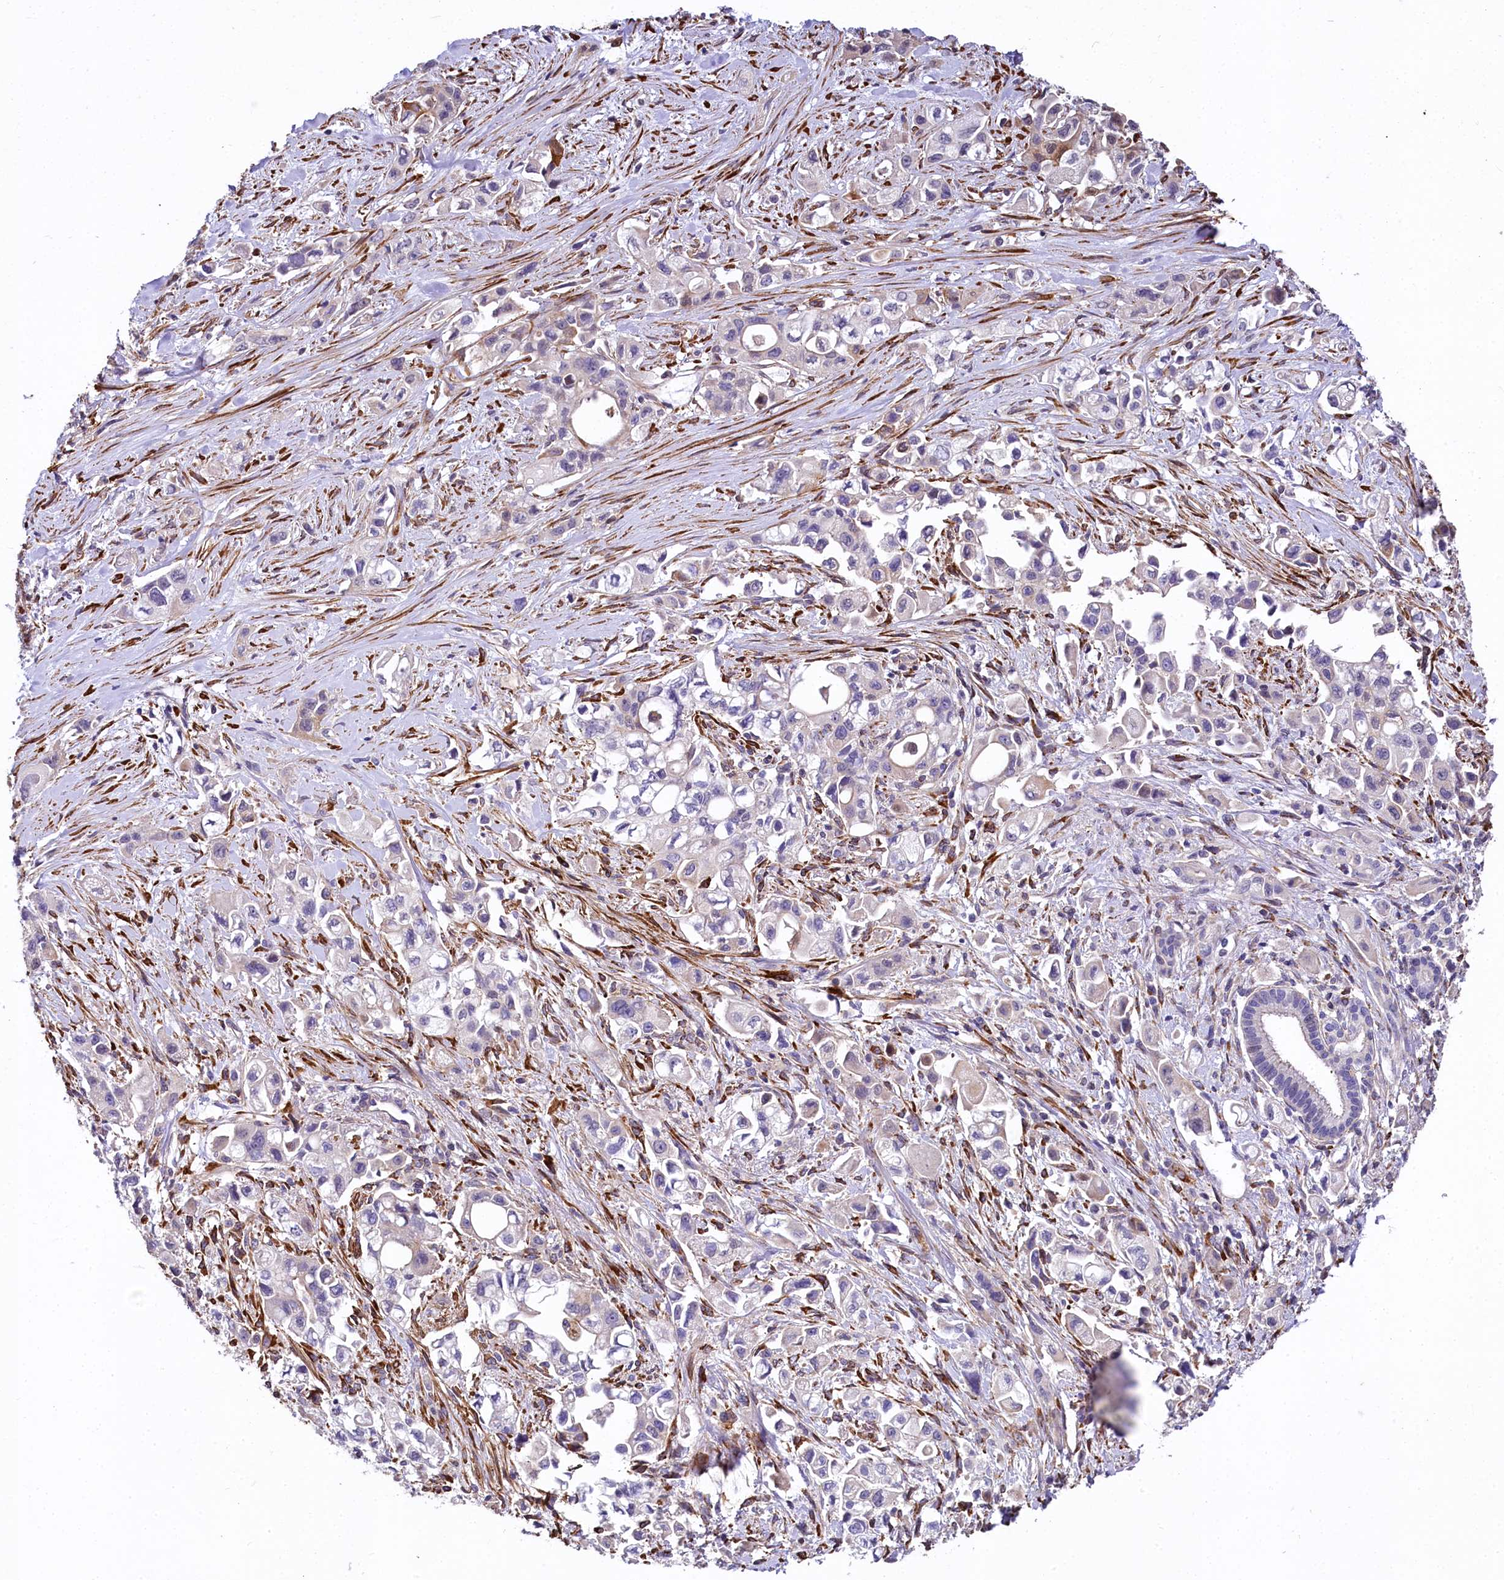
{"staining": {"intensity": "negative", "quantity": "none", "location": "none"}, "tissue": "pancreatic cancer", "cell_type": "Tumor cells", "image_type": "cancer", "snomed": [{"axis": "morphology", "description": "Adenocarcinoma, NOS"}, {"axis": "topography", "description": "Pancreas"}], "caption": "Immunohistochemistry (IHC) histopathology image of neoplastic tissue: adenocarcinoma (pancreatic) stained with DAB (3,3'-diaminobenzidine) exhibits no significant protein expression in tumor cells.", "gene": "FCHSD2", "patient": {"sex": "female", "age": 66}}